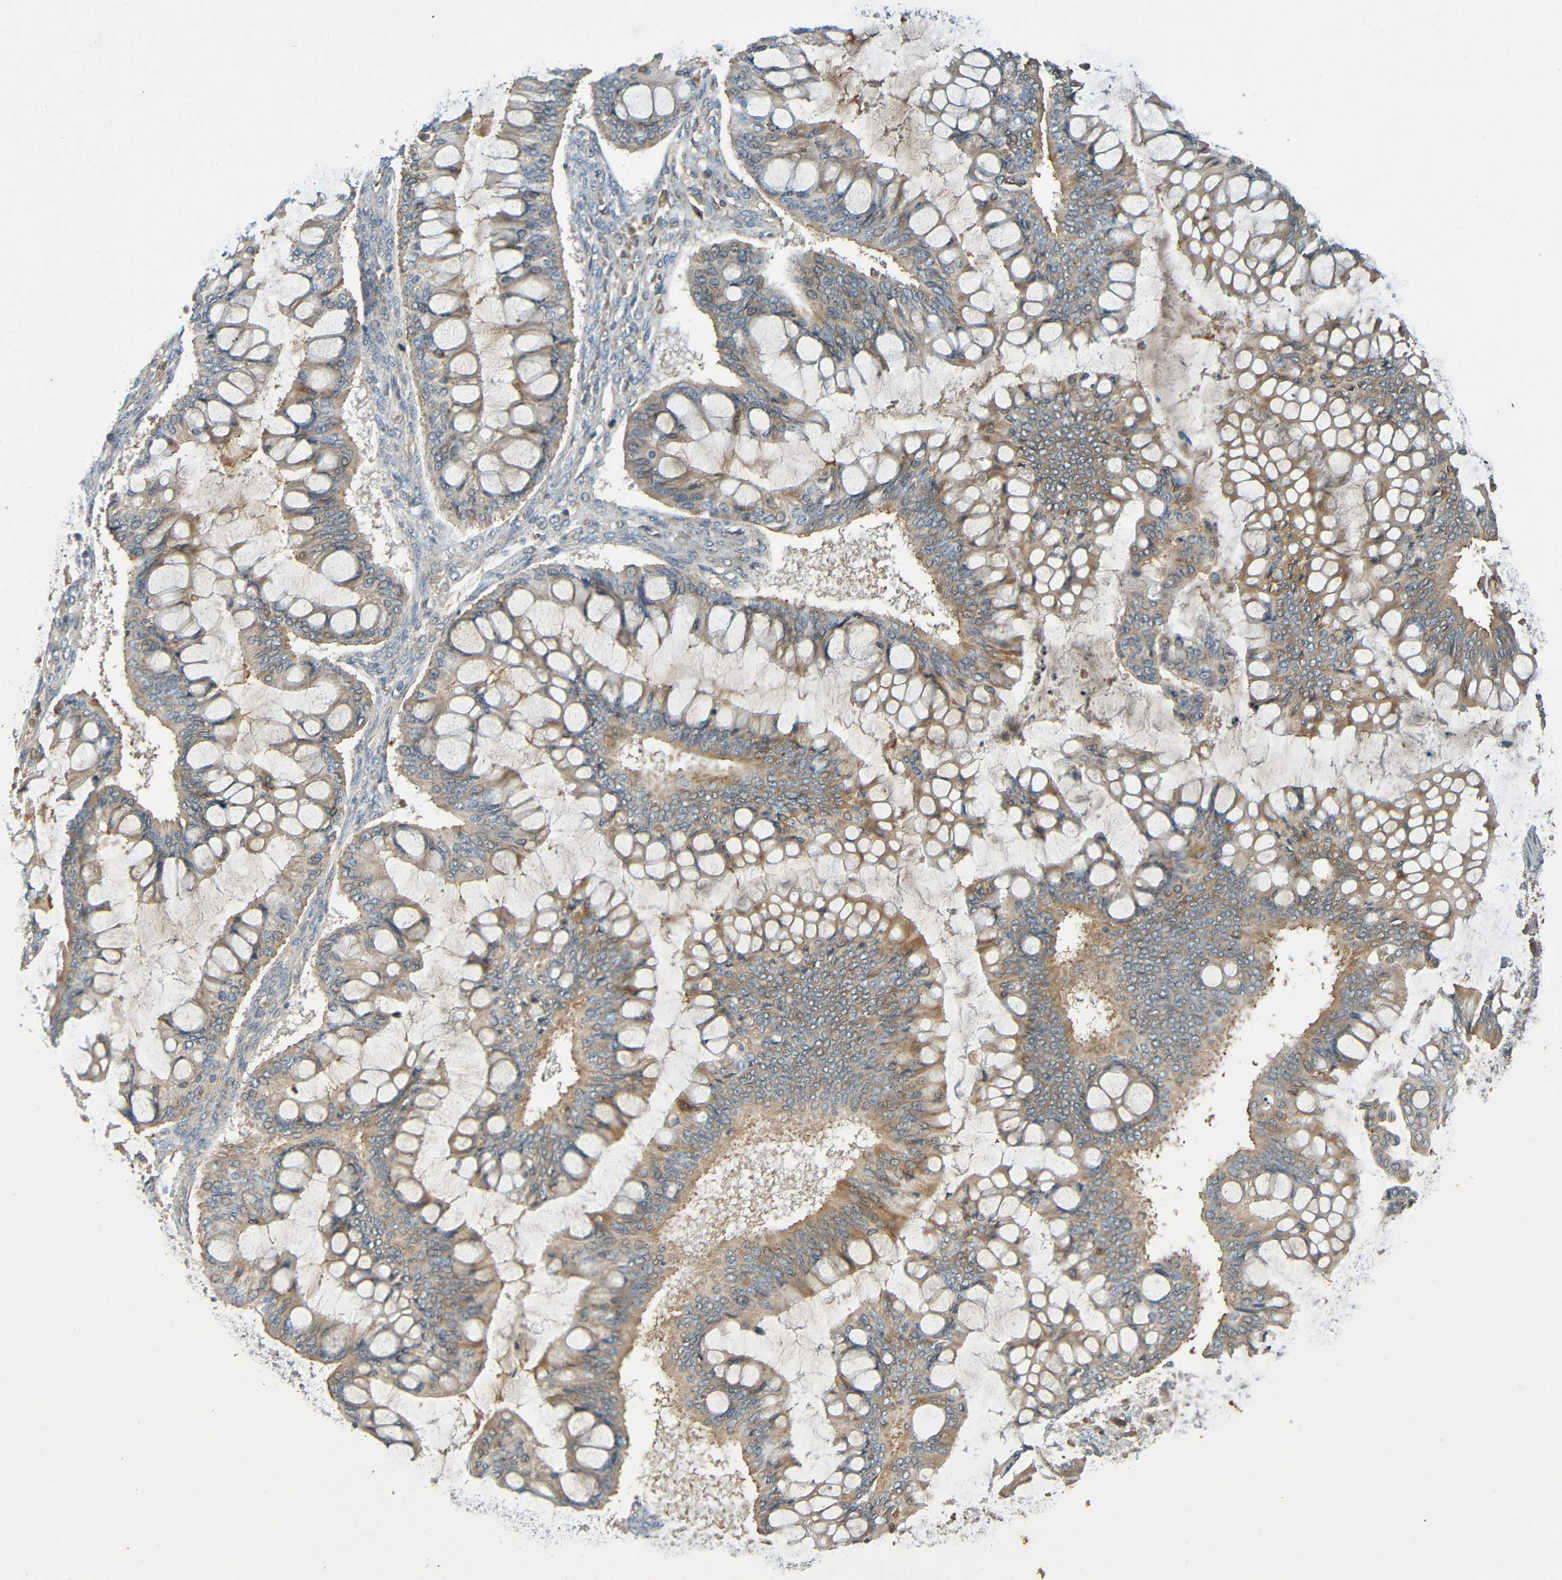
{"staining": {"intensity": "moderate", "quantity": ">75%", "location": "cytoplasmic/membranous"}, "tissue": "ovarian cancer", "cell_type": "Tumor cells", "image_type": "cancer", "snomed": [{"axis": "morphology", "description": "Cystadenocarcinoma, mucinous, NOS"}, {"axis": "topography", "description": "Ovary"}], "caption": "Approximately >75% of tumor cells in ovarian cancer (mucinous cystadenocarcinoma) reveal moderate cytoplasmic/membranous protein expression as visualized by brown immunohistochemical staining.", "gene": "C1QA", "patient": {"sex": "female", "age": 73}}